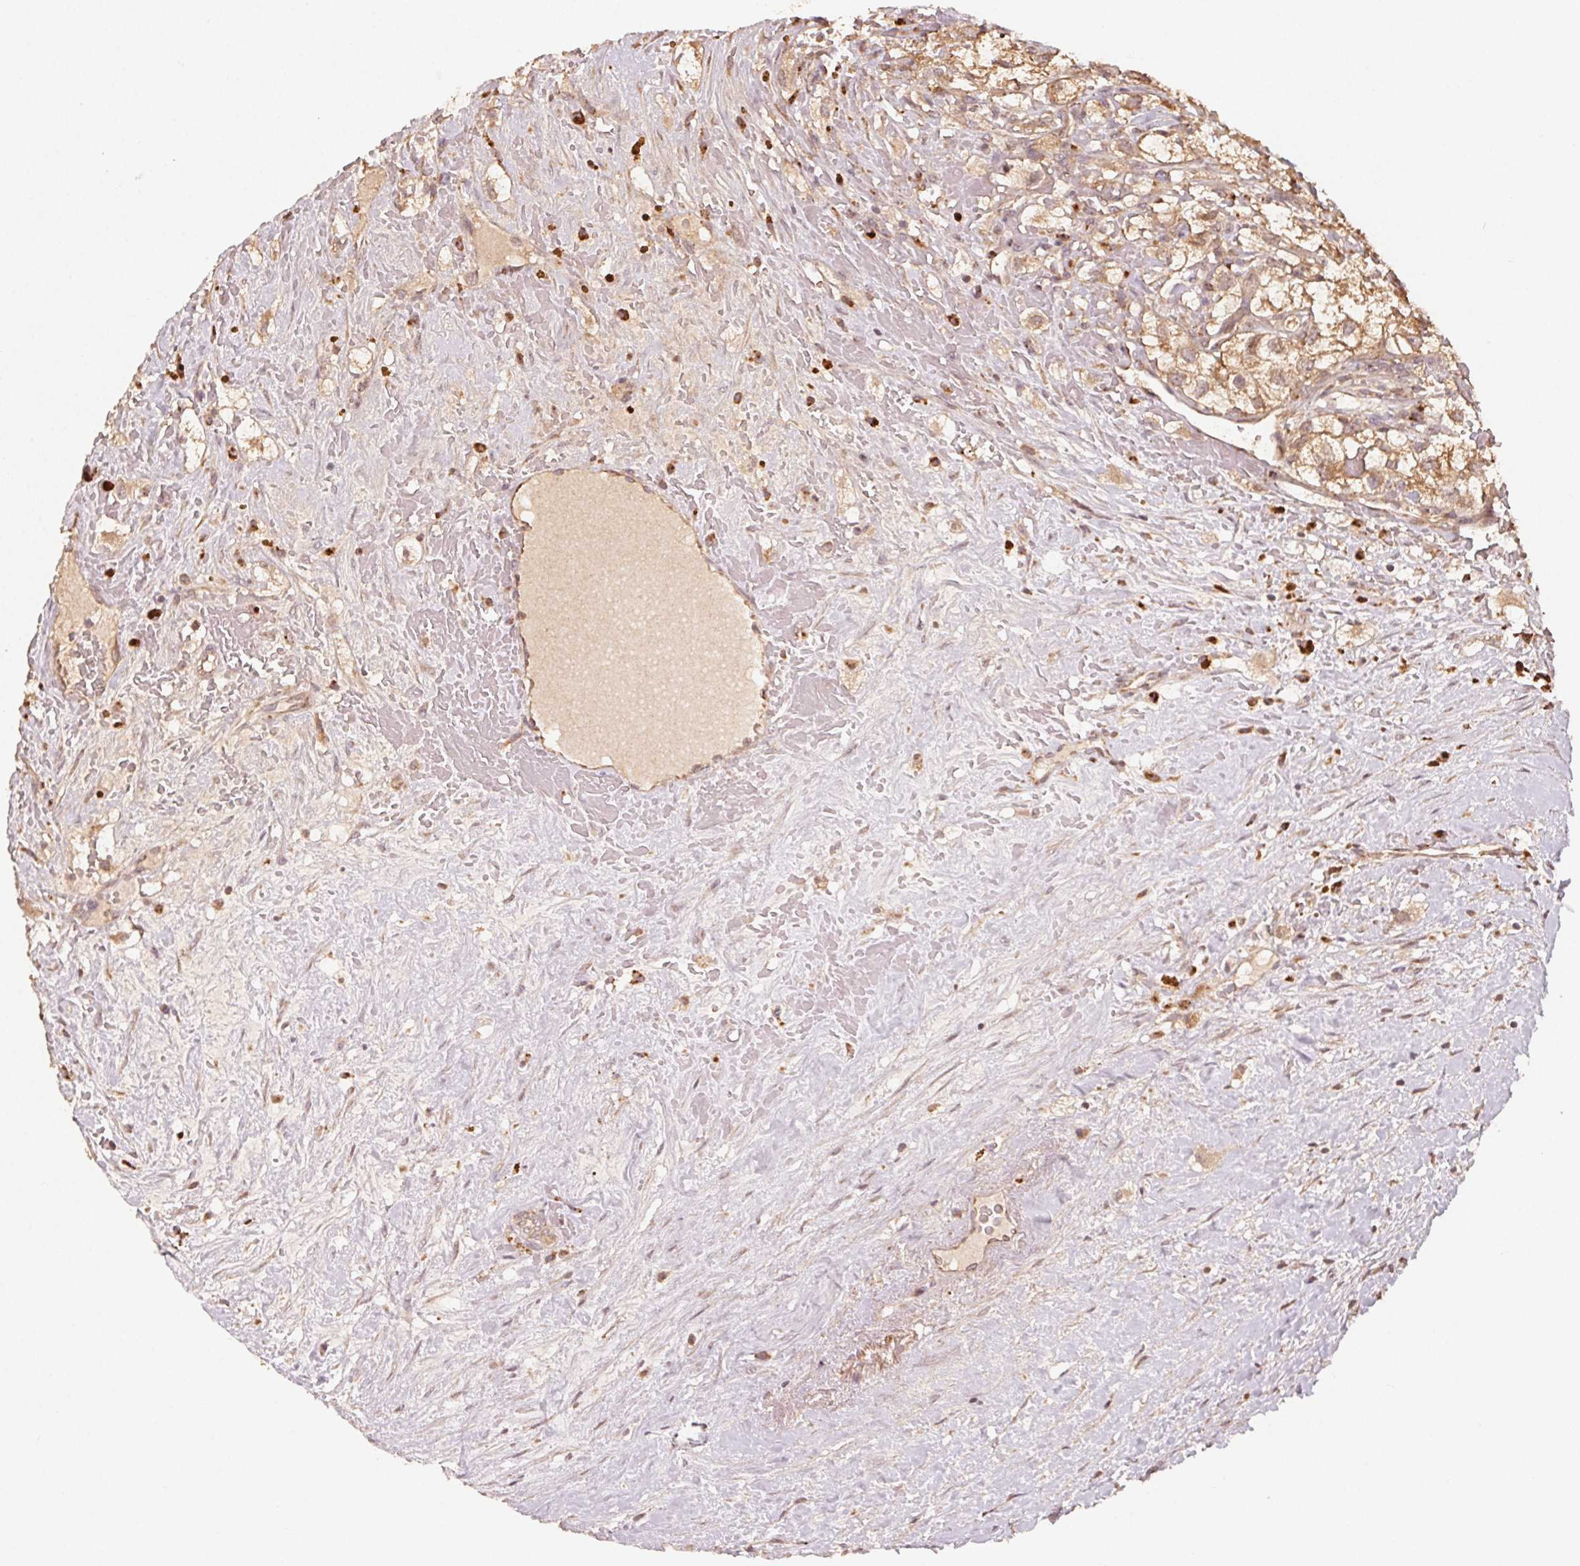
{"staining": {"intensity": "moderate", "quantity": ">75%", "location": "cytoplasmic/membranous"}, "tissue": "renal cancer", "cell_type": "Tumor cells", "image_type": "cancer", "snomed": [{"axis": "morphology", "description": "Adenocarcinoma, NOS"}, {"axis": "topography", "description": "Kidney"}], "caption": "An image showing moderate cytoplasmic/membranous positivity in about >75% of tumor cells in renal cancer, as visualized by brown immunohistochemical staining.", "gene": "WBP2", "patient": {"sex": "male", "age": 59}}